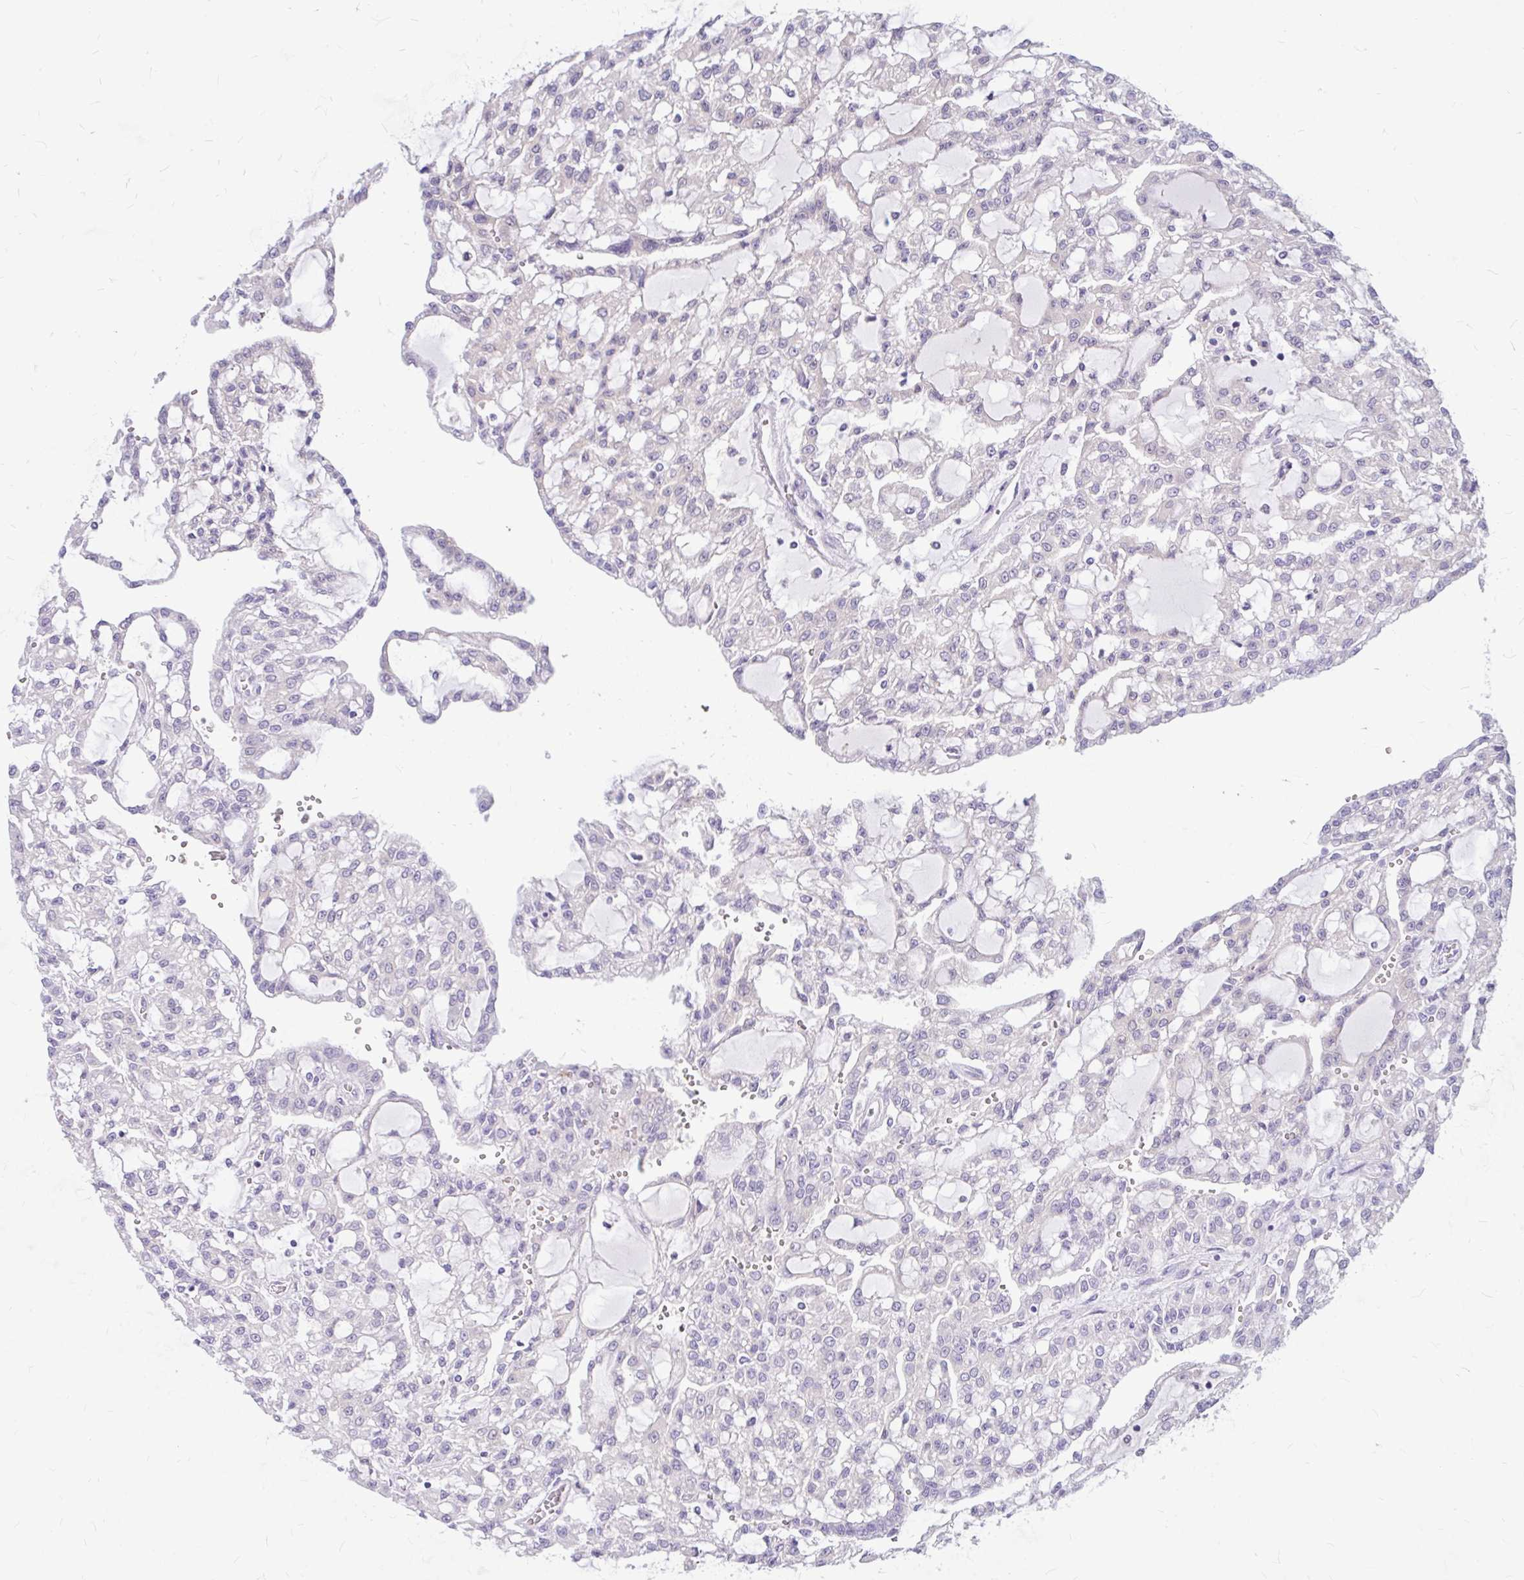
{"staining": {"intensity": "negative", "quantity": "none", "location": "none"}, "tissue": "renal cancer", "cell_type": "Tumor cells", "image_type": "cancer", "snomed": [{"axis": "morphology", "description": "Adenocarcinoma, NOS"}, {"axis": "topography", "description": "Kidney"}], "caption": "High power microscopy histopathology image of an immunohistochemistry (IHC) image of renal adenocarcinoma, revealing no significant expression in tumor cells. (Immunohistochemistry (ihc), brightfield microscopy, high magnification).", "gene": "MAP1LC3A", "patient": {"sex": "male", "age": 63}}